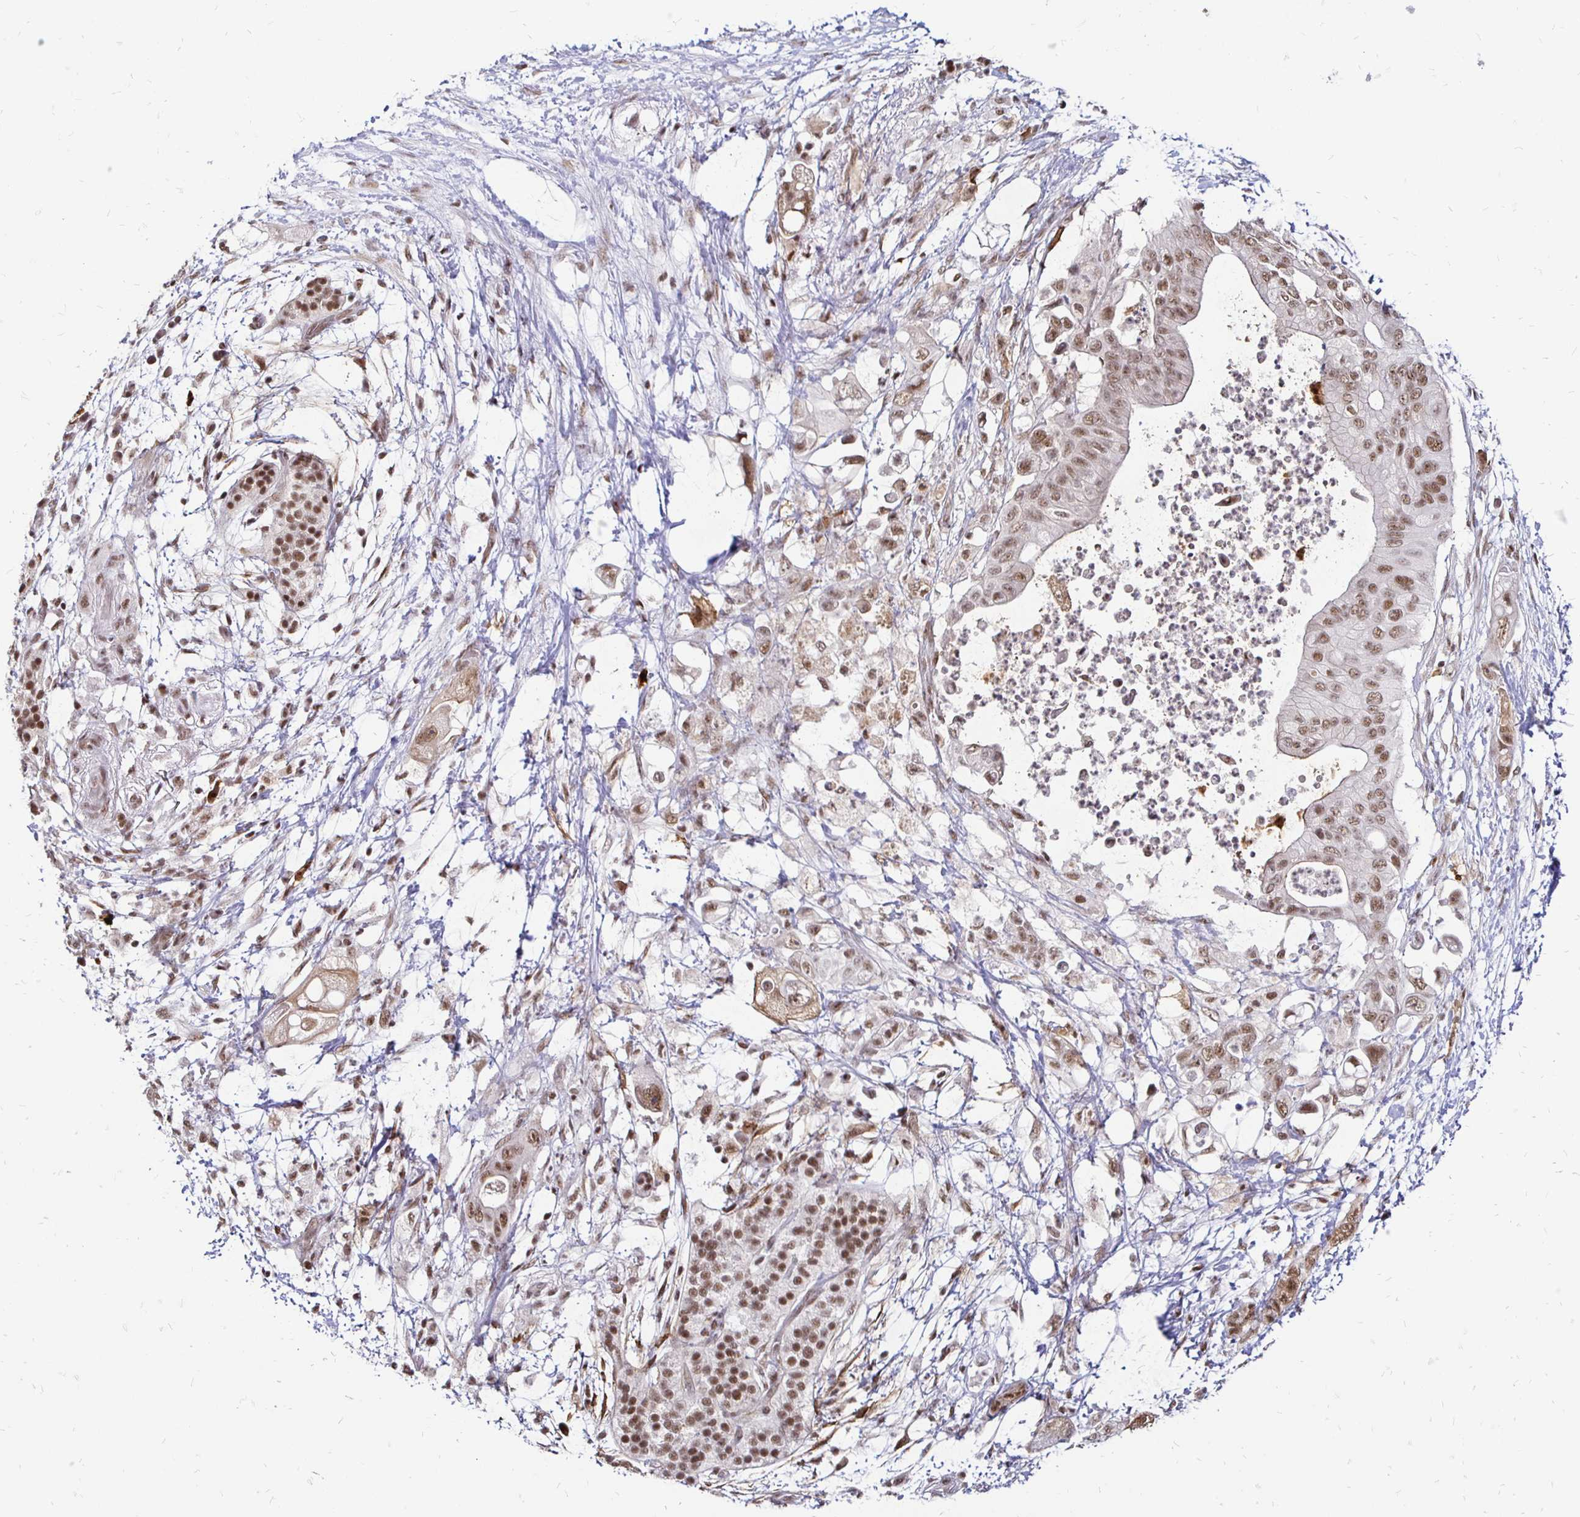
{"staining": {"intensity": "moderate", "quantity": ">75%", "location": "nuclear"}, "tissue": "pancreatic cancer", "cell_type": "Tumor cells", "image_type": "cancer", "snomed": [{"axis": "morphology", "description": "Adenocarcinoma, NOS"}, {"axis": "topography", "description": "Pancreas"}], "caption": "Pancreatic adenocarcinoma stained for a protein (brown) demonstrates moderate nuclear positive staining in about >75% of tumor cells.", "gene": "SIN3A", "patient": {"sex": "female", "age": 72}}